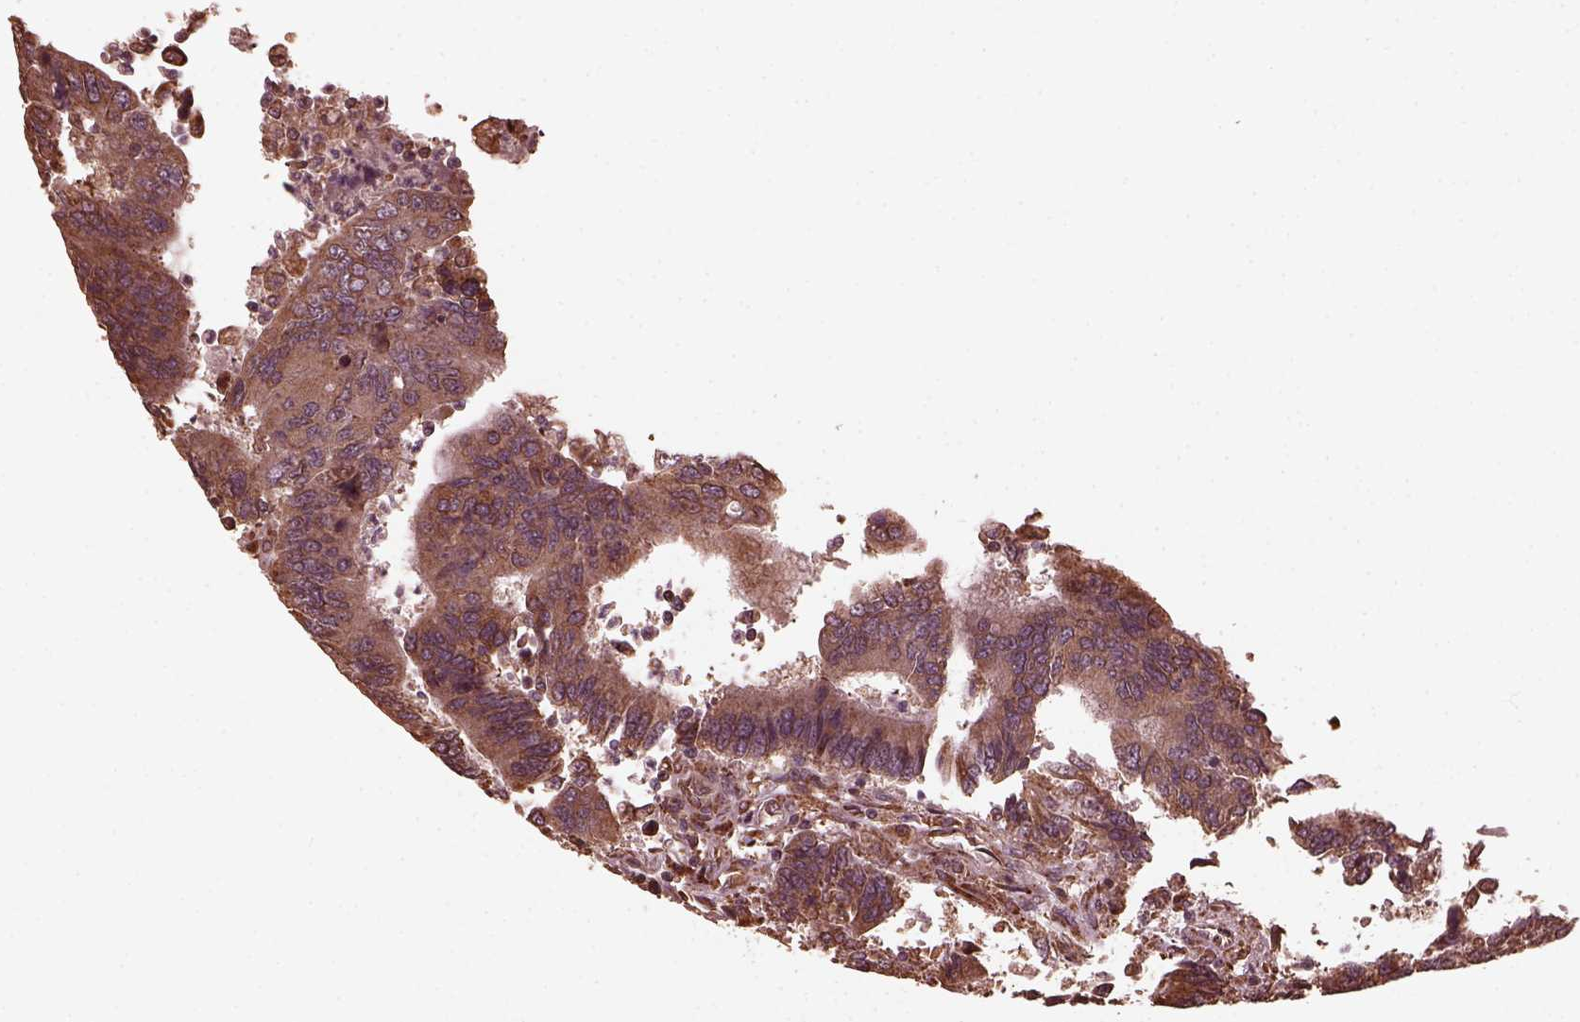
{"staining": {"intensity": "moderate", "quantity": ">75%", "location": "cytoplasmic/membranous"}, "tissue": "colorectal cancer", "cell_type": "Tumor cells", "image_type": "cancer", "snomed": [{"axis": "morphology", "description": "Adenocarcinoma, NOS"}, {"axis": "topography", "description": "Colon"}], "caption": "A brown stain shows moderate cytoplasmic/membranous staining of a protein in human colorectal adenocarcinoma tumor cells.", "gene": "ZNF292", "patient": {"sex": "female", "age": 67}}